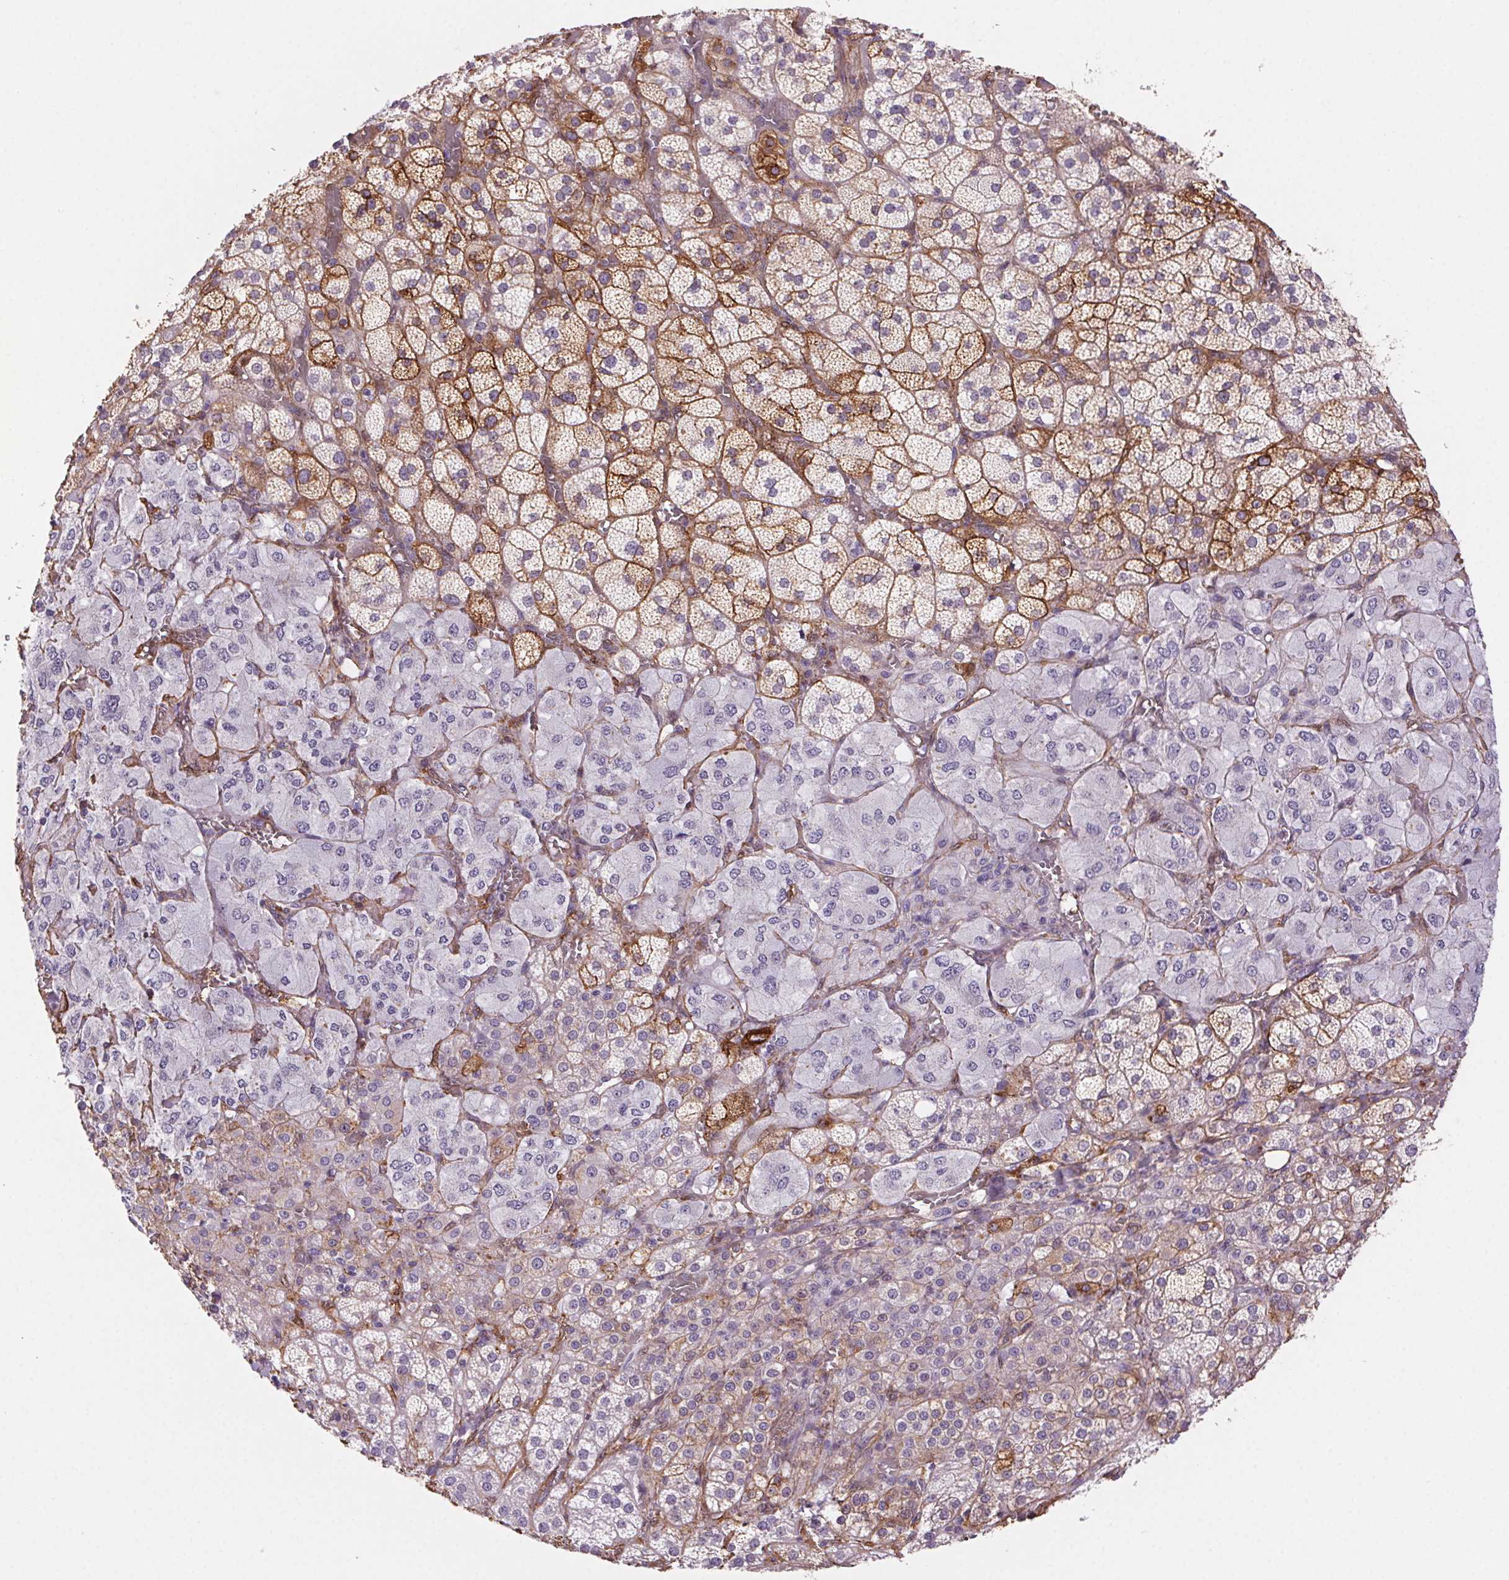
{"staining": {"intensity": "moderate", "quantity": "25%-75%", "location": "cytoplasmic/membranous"}, "tissue": "adrenal gland", "cell_type": "Glandular cells", "image_type": "normal", "snomed": [{"axis": "morphology", "description": "Normal tissue, NOS"}, {"axis": "topography", "description": "Adrenal gland"}], "caption": "Immunohistochemistry (IHC) of unremarkable adrenal gland displays medium levels of moderate cytoplasmic/membranous expression in about 25%-75% of glandular cells. (DAB IHC with brightfield microscopy, high magnification).", "gene": "GPX8", "patient": {"sex": "female", "age": 60}}